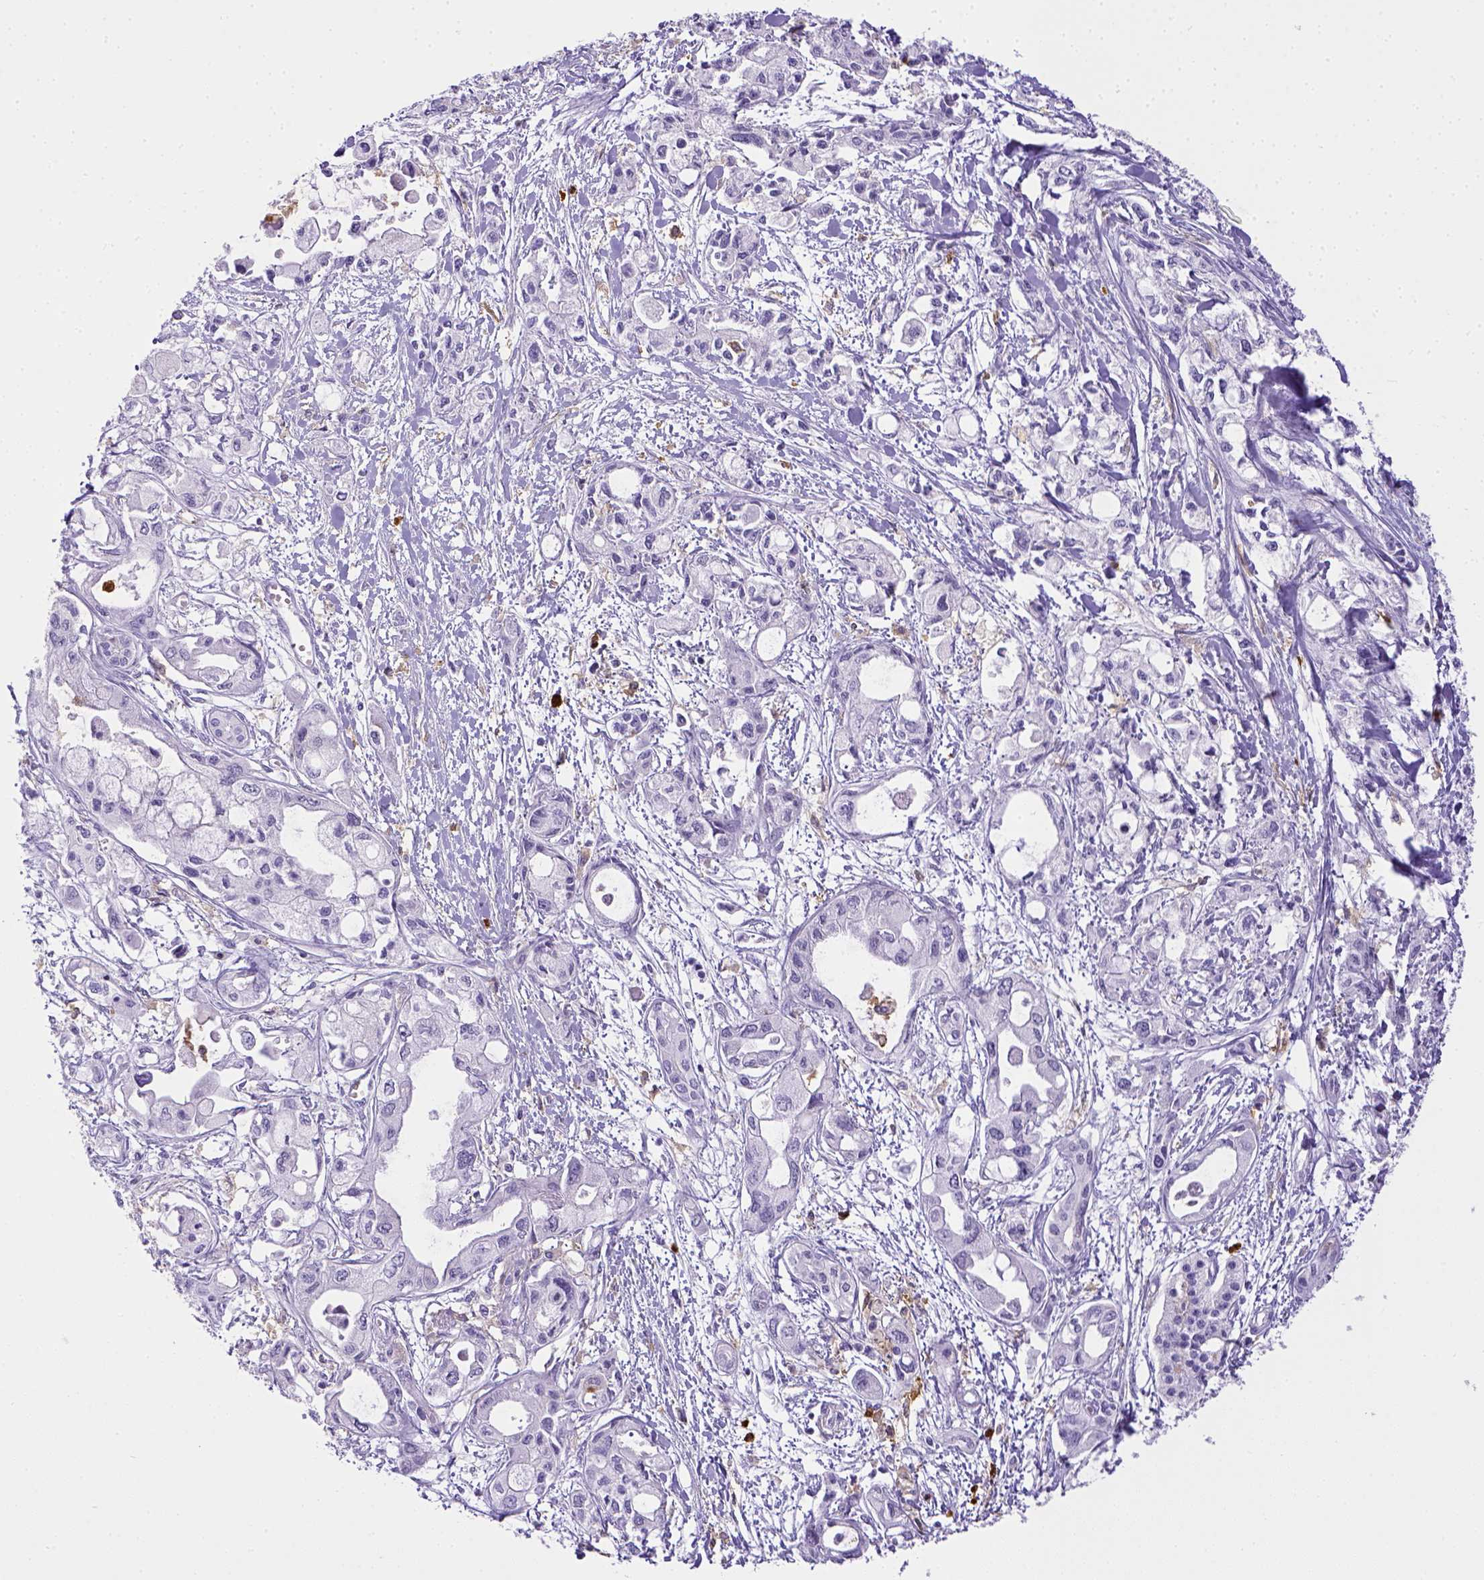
{"staining": {"intensity": "negative", "quantity": "none", "location": "none"}, "tissue": "pancreatic cancer", "cell_type": "Tumor cells", "image_type": "cancer", "snomed": [{"axis": "morphology", "description": "Adenocarcinoma, NOS"}, {"axis": "topography", "description": "Pancreas"}], "caption": "This photomicrograph is of pancreatic adenocarcinoma stained with IHC to label a protein in brown with the nuclei are counter-stained blue. There is no staining in tumor cells. (Brightfield microscopy of DAB IHC at high magnification).", "gene": "ITGAM", "patient": {"sex": "female", "age": 61}}